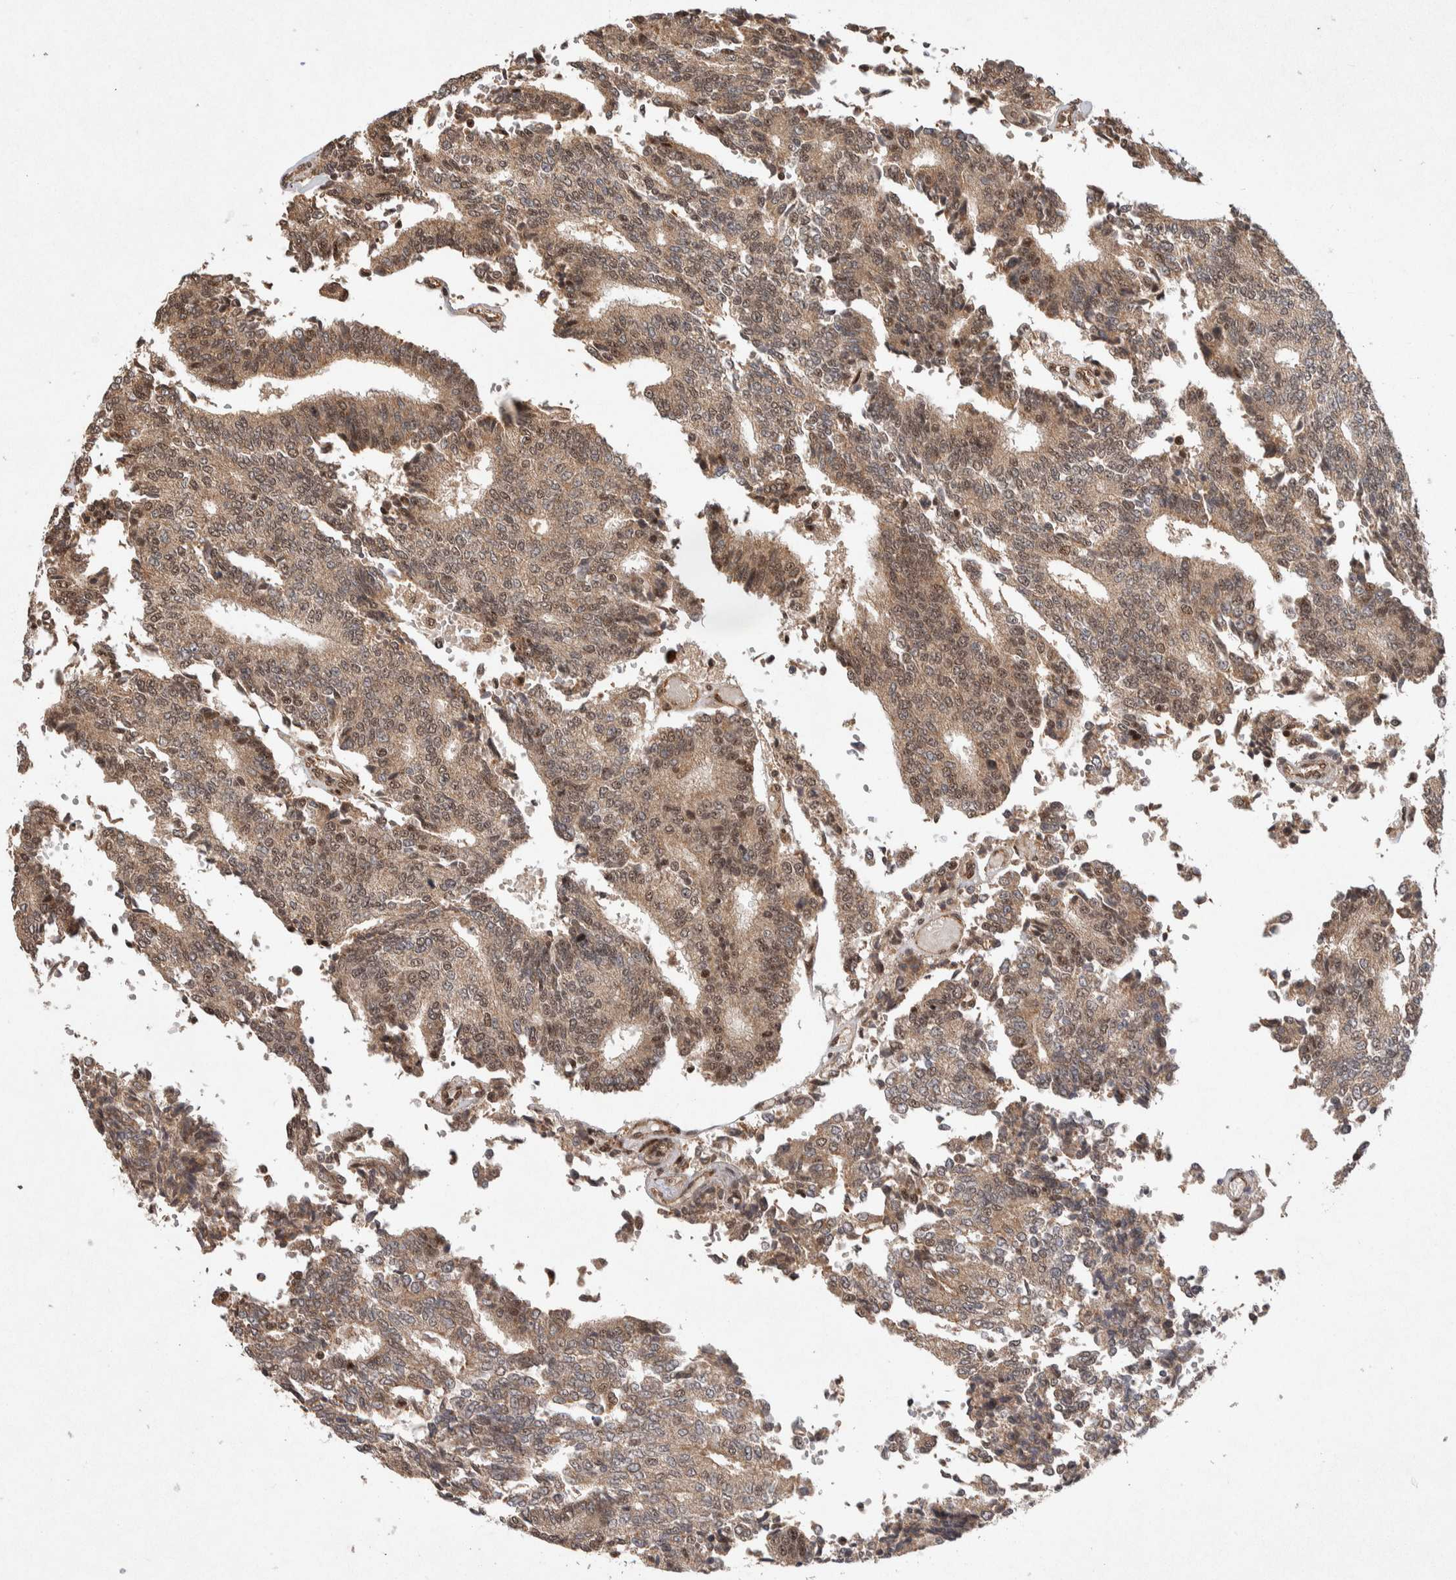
{"staining": {"intensity": "moderate", "quantity": ">75%", "location": "cytoplasmic/membranous,nuclear"}, "tissue": "prostate cancer", "cell_type": "Tumor cells", "image_type": "cancer", "snomed": [{"axis": "morphology", "description": "Normal tissue, NOS"}, {"axis": "morphology", "description": "Adenocarcinoma, High grade"}, {"axis": "topography", "description": "Prostate"}, {"axis": "topography", "description": "Seminal veicle"}], "caption": "Protein staining of prostate adenocarcinoma (high-grade) tissue reveals moderate cytoplasmic/membranous and nuclear staining in about >75% of tumor cells. Using DAB (3,3'-diaminobenzidine) (brown) and hematoxylin (blue) stains, captured at high magnification using brightfield microscopy.", "gene": "TOR1B", "patient": {"sex": "male", "age": 55}}